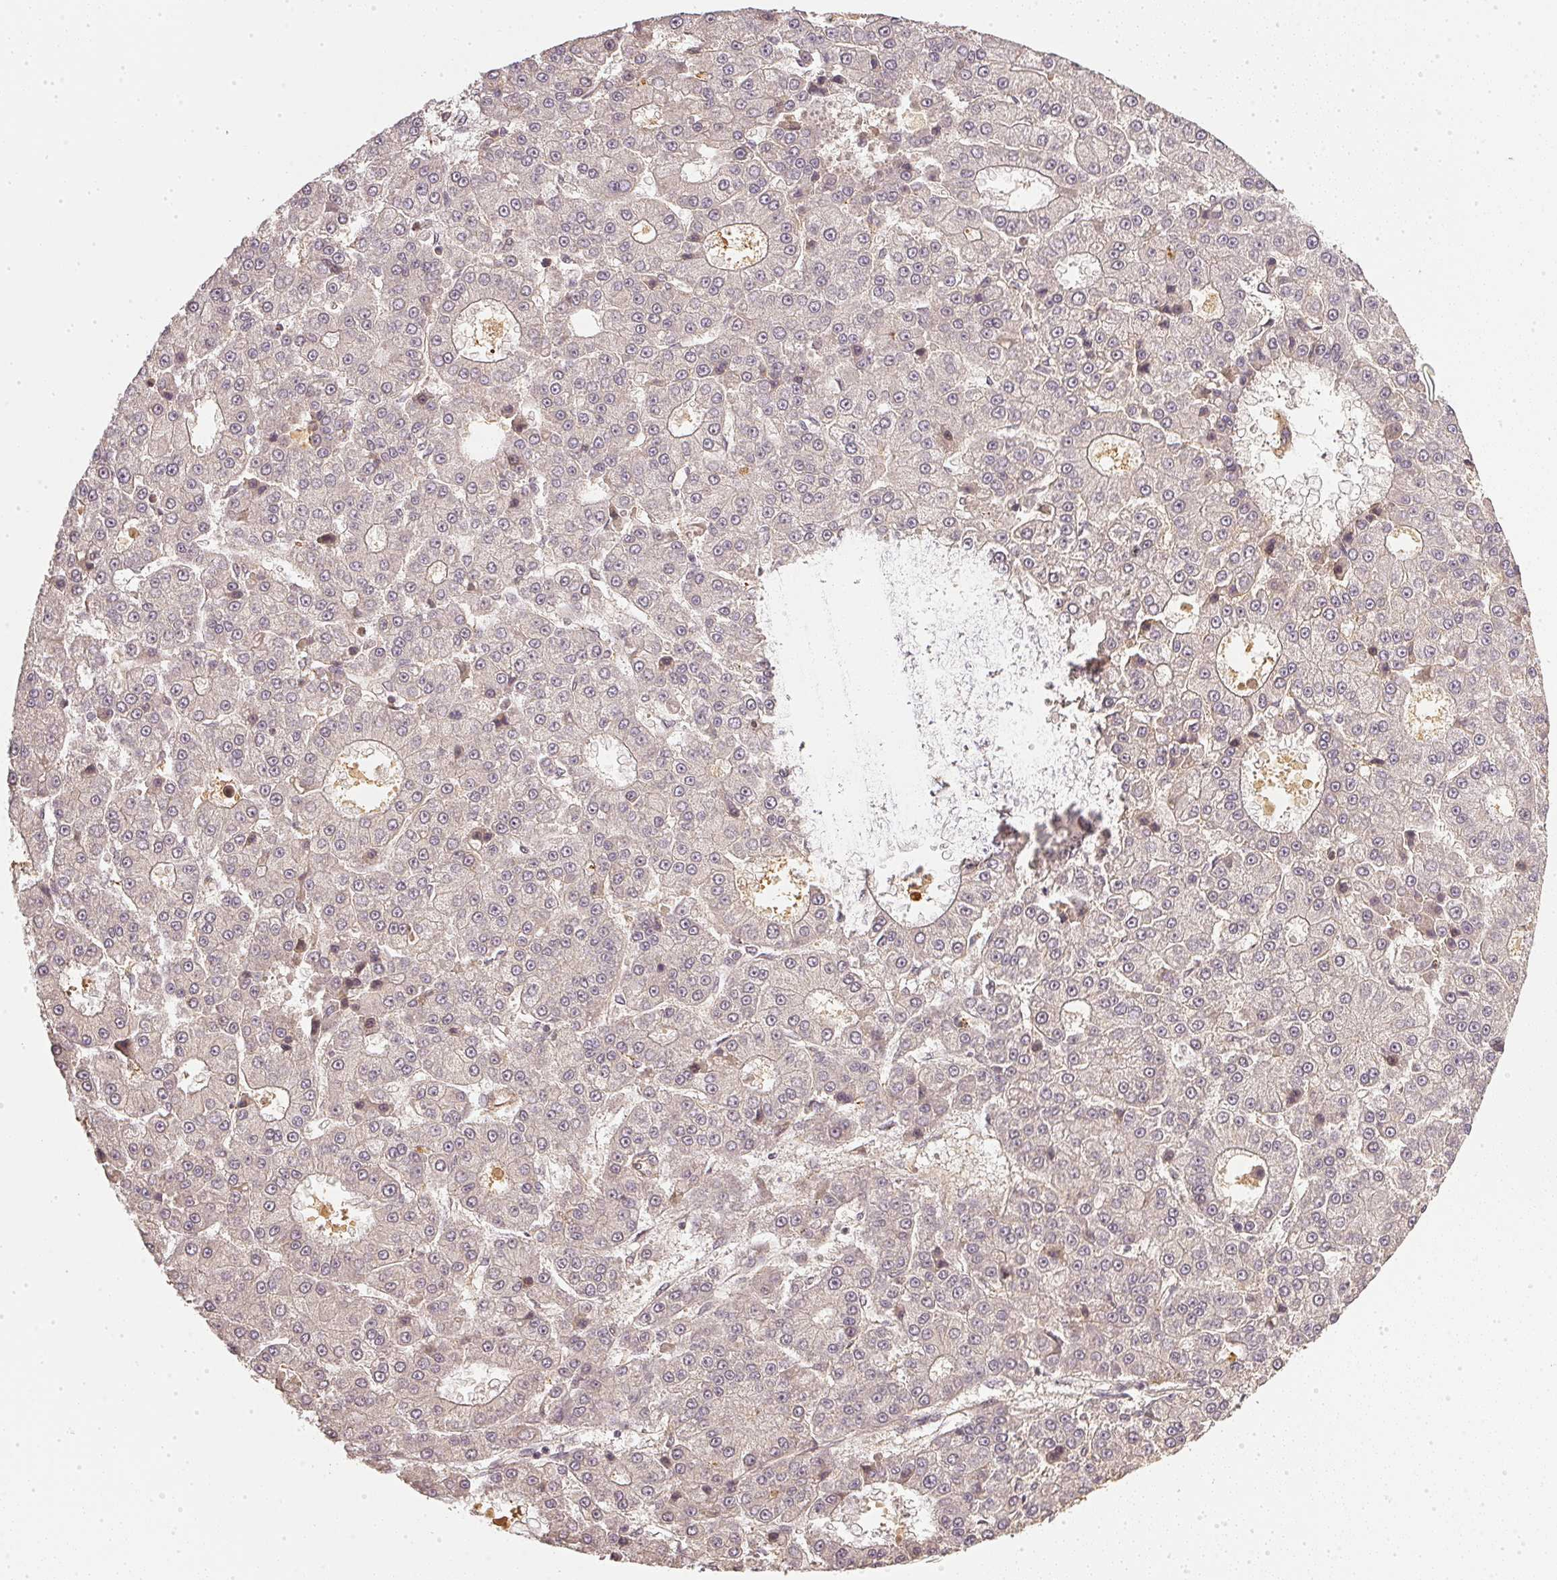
{"staining": {"intensity": "negative", "quantity": "none", "location": "none"}, "tissue": "liver cancer", "cell_type": "Tumor cells", "image_type": "cancer", "snomed": [{"axis": "morphology", "description": "Carcinoma, Hepatocellular, NOS"}, {"axis": "topography", "description": "Liver"}], "caption": "Immunohistochemistry (IHC) histopathology image of liver cancer stained for a protein (brown), which shows no positivity in tumor cells.", "gene": "SERPINE1", "patient": {"sex": "male", "age": 70}}